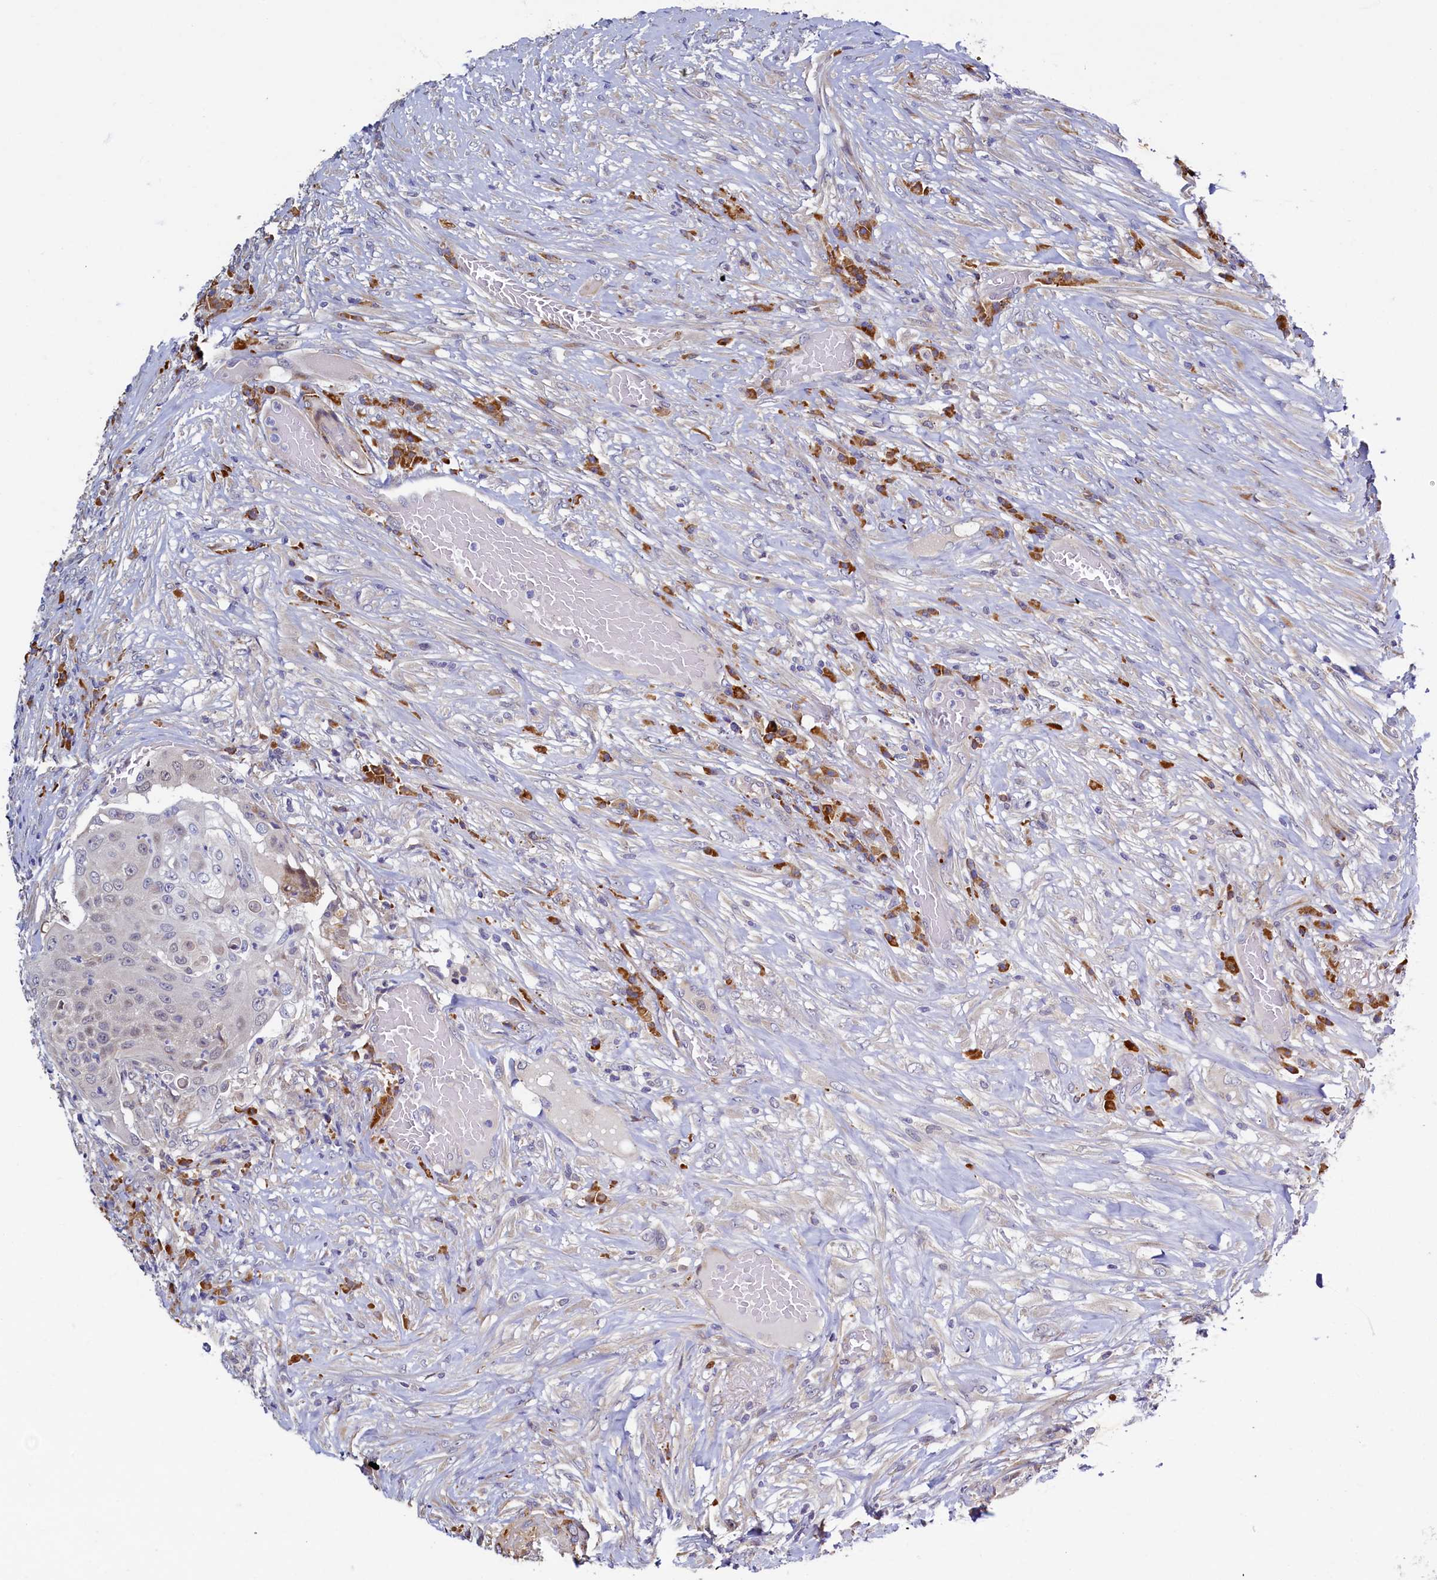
{"staining": {"intensity": "negative", "quantity": "none", "location": "none"}, "tissue": "urothelial cancer", "cell_type": "Tumor cells", "image_type": "cancer", "snomed": [{"axis": "morphology", "description": "Urothelial carcinoma, High grade"}, {"axis": "topography", "description": "Urinary bladder"}], "caption": "The image exhibits no significant expression in tumor cells of urothelial carcinoma (high-grade).", "gene": "SLC16A14", "patient": {"sex": "female", "age": 63}}